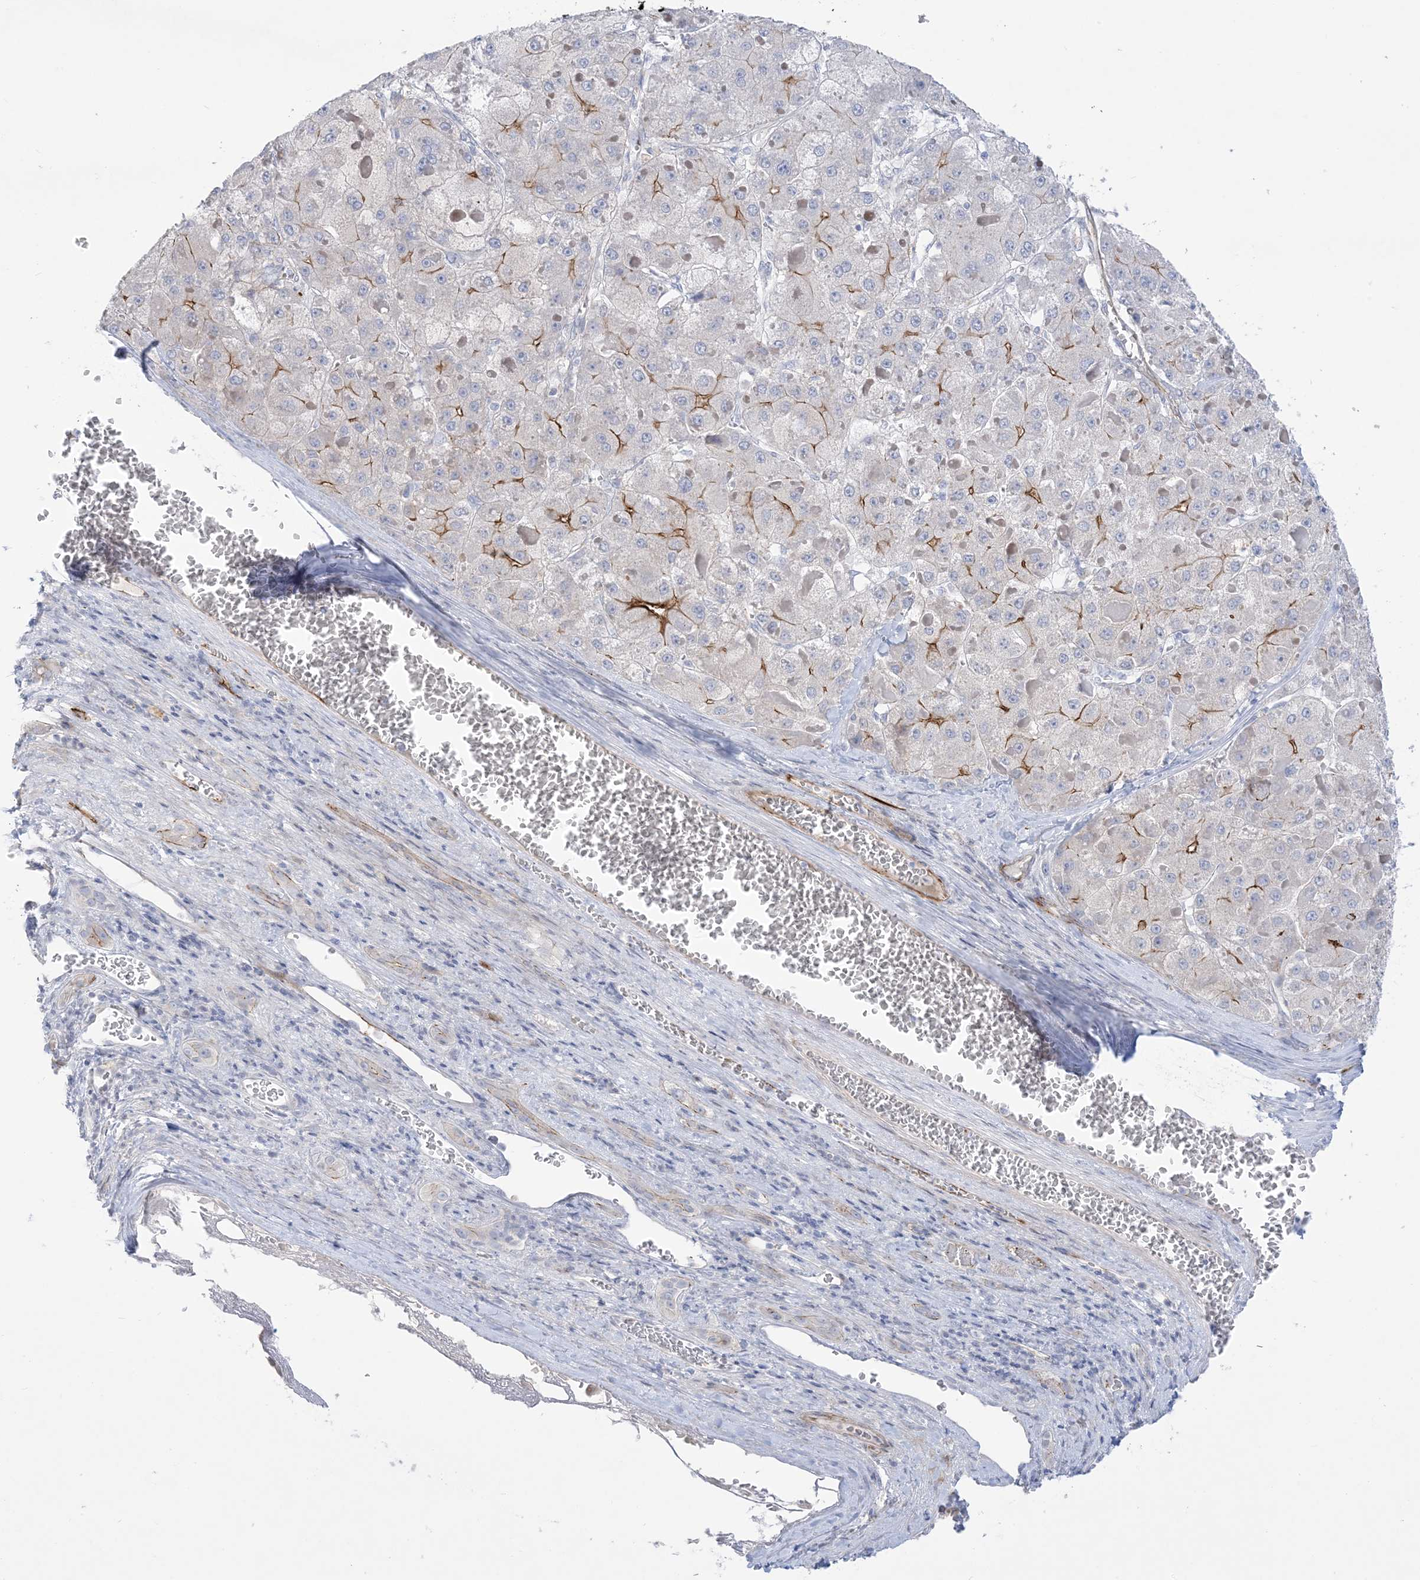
{"staining": {"intensity": "moderate", "quantity": "<25%", "location": "cytoplasmic/membranous"}, "tissue": "liver cancer", "cell_type": "Tumor cells", "image_type": "cancer", "snomed": [{"axis": "morphology", "description": "Carcinoma, Hepatocellular, NOS"}, {"axis": "topography", "description": "Liver"}], "caption": "Moderate cytoplasmic/membranous expression for a protein is present in approximately <25% of tumor cells of liver cancer using immunohistochemistry.", "gene": "B3GNT7", "patient": {"sex": "female", "age": 73}}